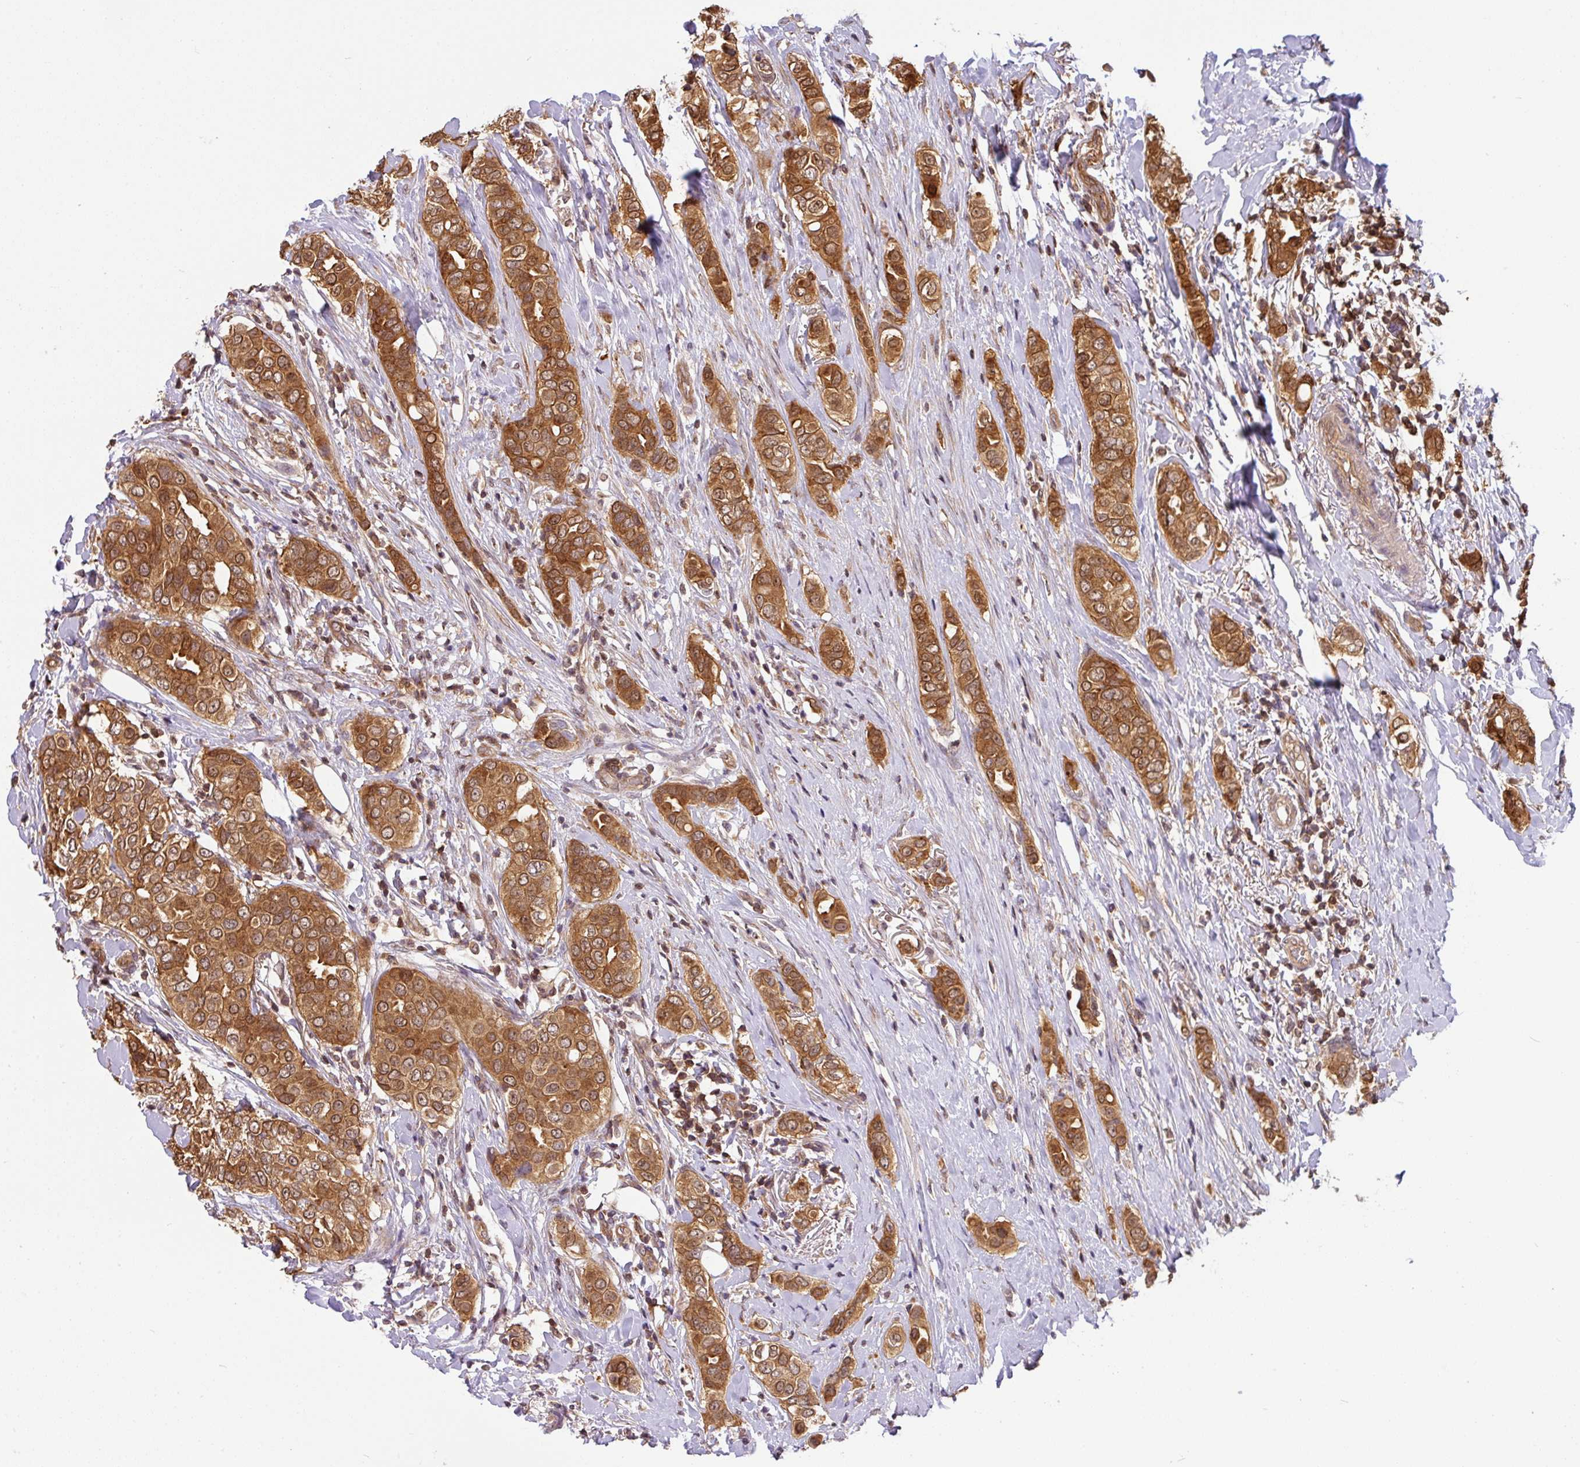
{"staining": {"intensity": "moderate", "quantity": ">75%", "location": "cytoplasmic/membranous,nuclear"}, "tissue": "breast cancer", "cell_type": "Tumor cells", "image_type": "cancer", "snomed": [{"axis": "morphology", "description": "Lobular carcinoma"}, {"axis": "topography", "description": "Breast"}], "caption": "Protein expression analysis of human breast cancer (lobular carcinoma) reveals moderate cytoplasmic/membranous and nuclear expression in about >75% of tumor cells.", "gene": "SHB", "patient": {"sex": "female", "age": 51}}